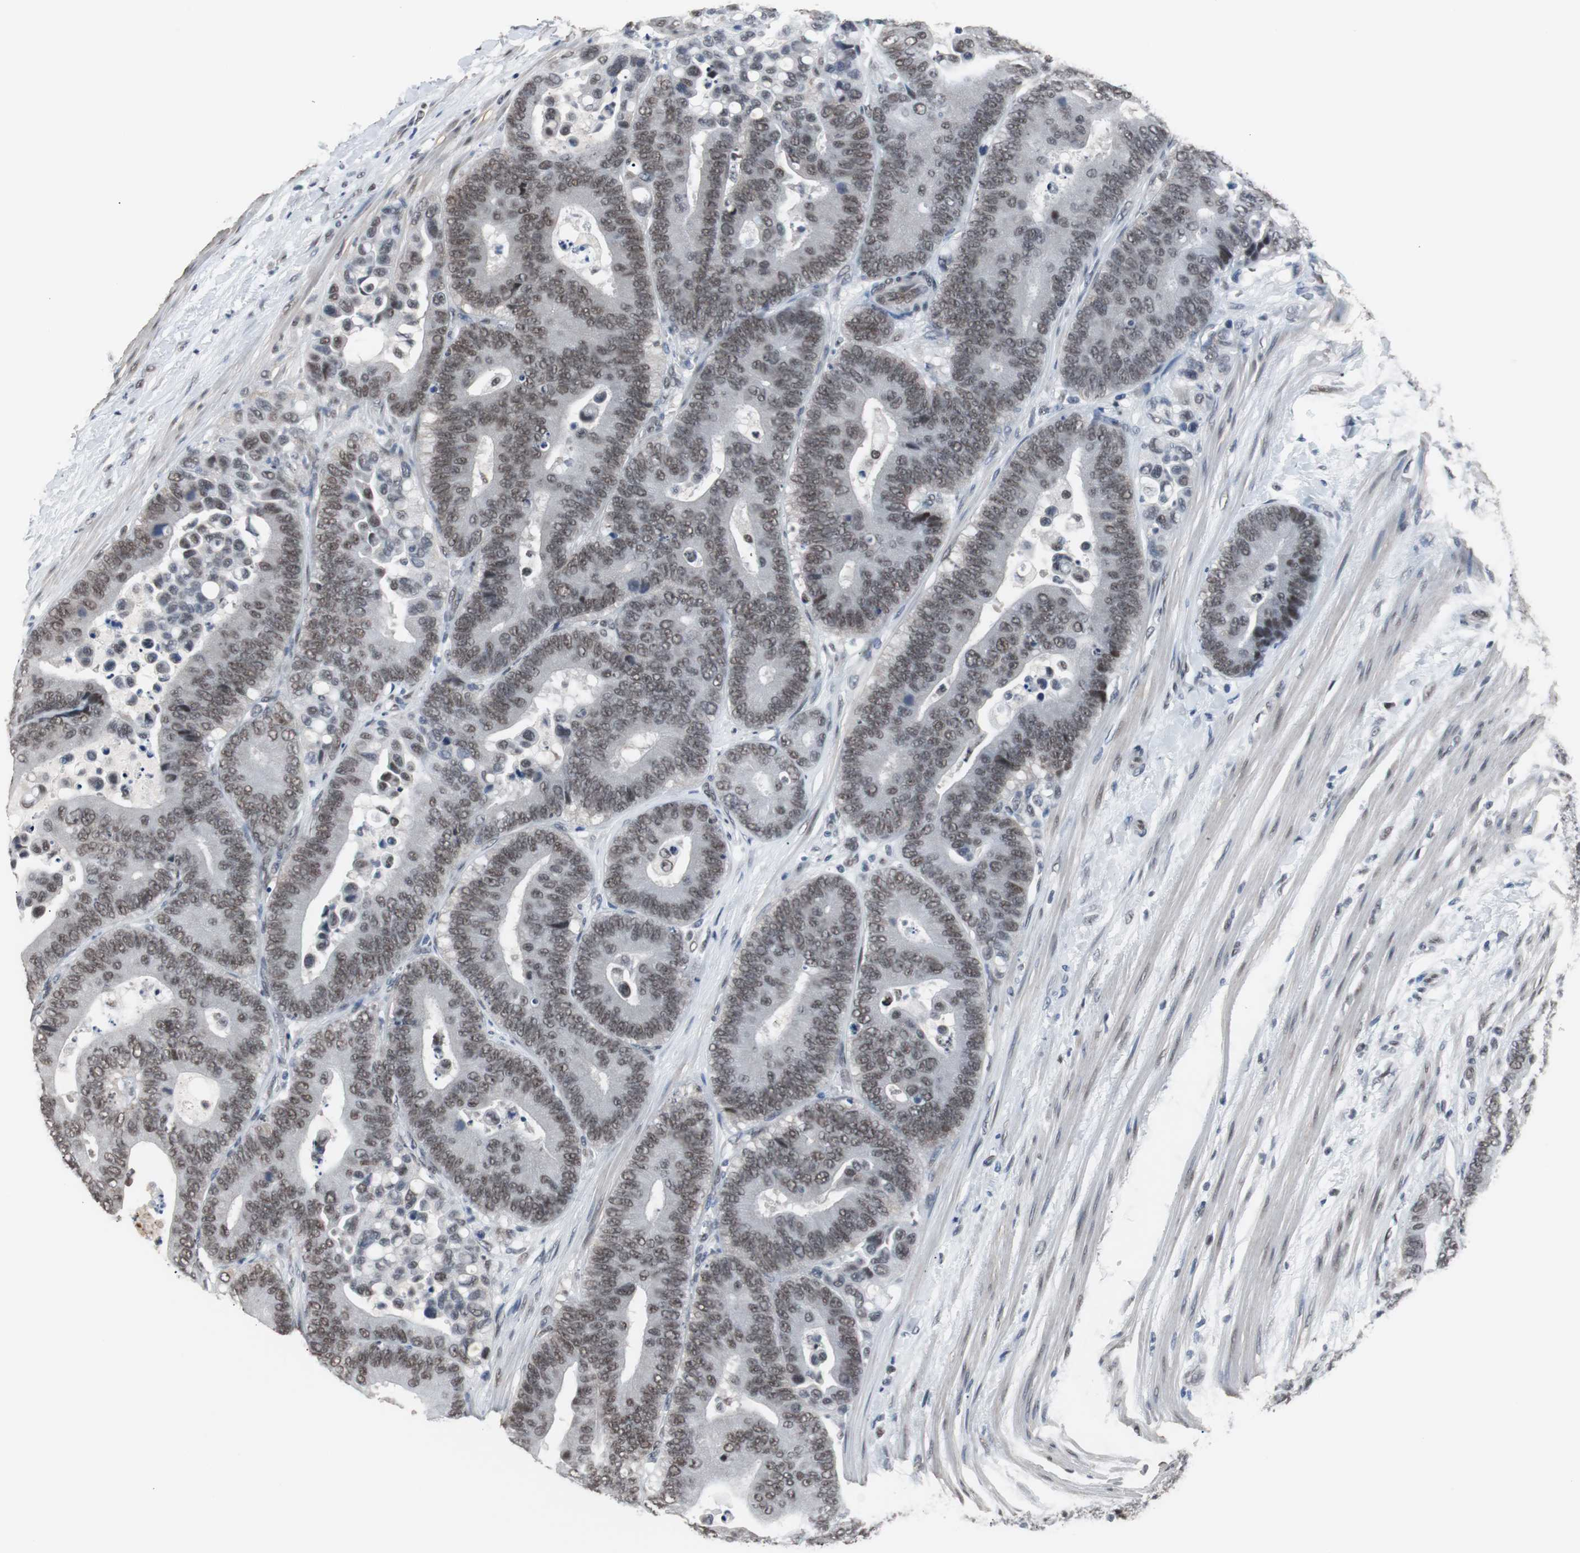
{"staining": {"intensity": "moderate", "quantity": ">75%", "location": "nuclear"}, "tissue": "colorectal cancer", "cell_type": "Tumor cells", "image_type": "cancer", "snomed": [{"axis": "morphology", "description": "Normal tissue, NOS"}, {"axis": "morphology", "description": "Adenocarcinoma, NOS"}, {"axis": "topography", "description": "Colon"}], "caption": "Brown immunohistochemical staining in human colorectal cancer reveals moderate nuclear expression in approximately >75% of tumor cells.", "gene": "TAF7", "patient": {"sex": "male", "age": 82}}